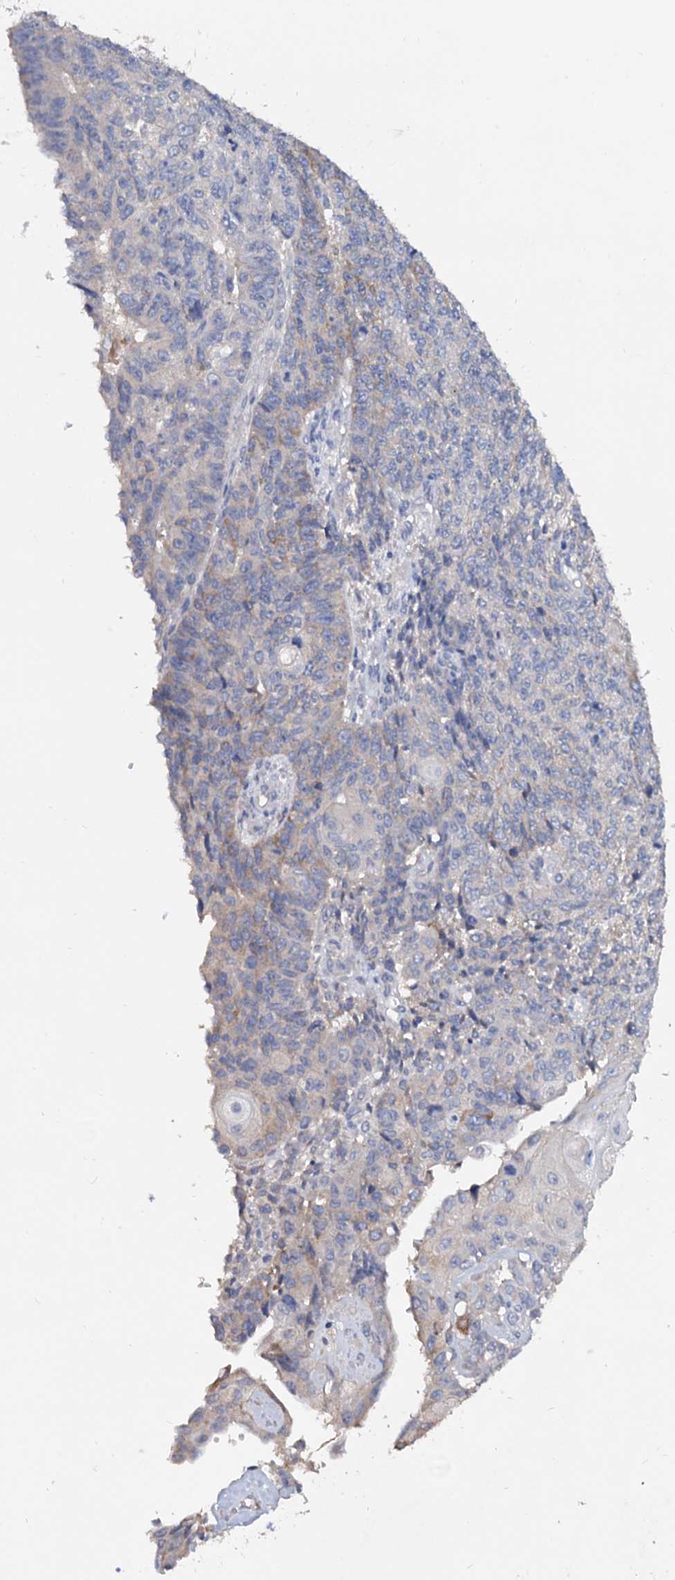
{"staining": {"intensity": "weak", "quantity": "<25%", "location": "cytoplasmic/membranous"}, "tissue": "endometrial cancer", "cell_type": "Tumor cells", "image_type": "cancer", "snomed": [{"axis": "morphology", "description": "Adenocarcinoma, NOS"}, {"axis": "topography", "description": "Endometrium"}], "caption": "Adenocarcinoma (endometrial) stained for a protein using immunohistochemistry (IHC) shows no expression tumor cells.", "gene": "NPAS4", "patient": {"sex": "female", "age": 32}}